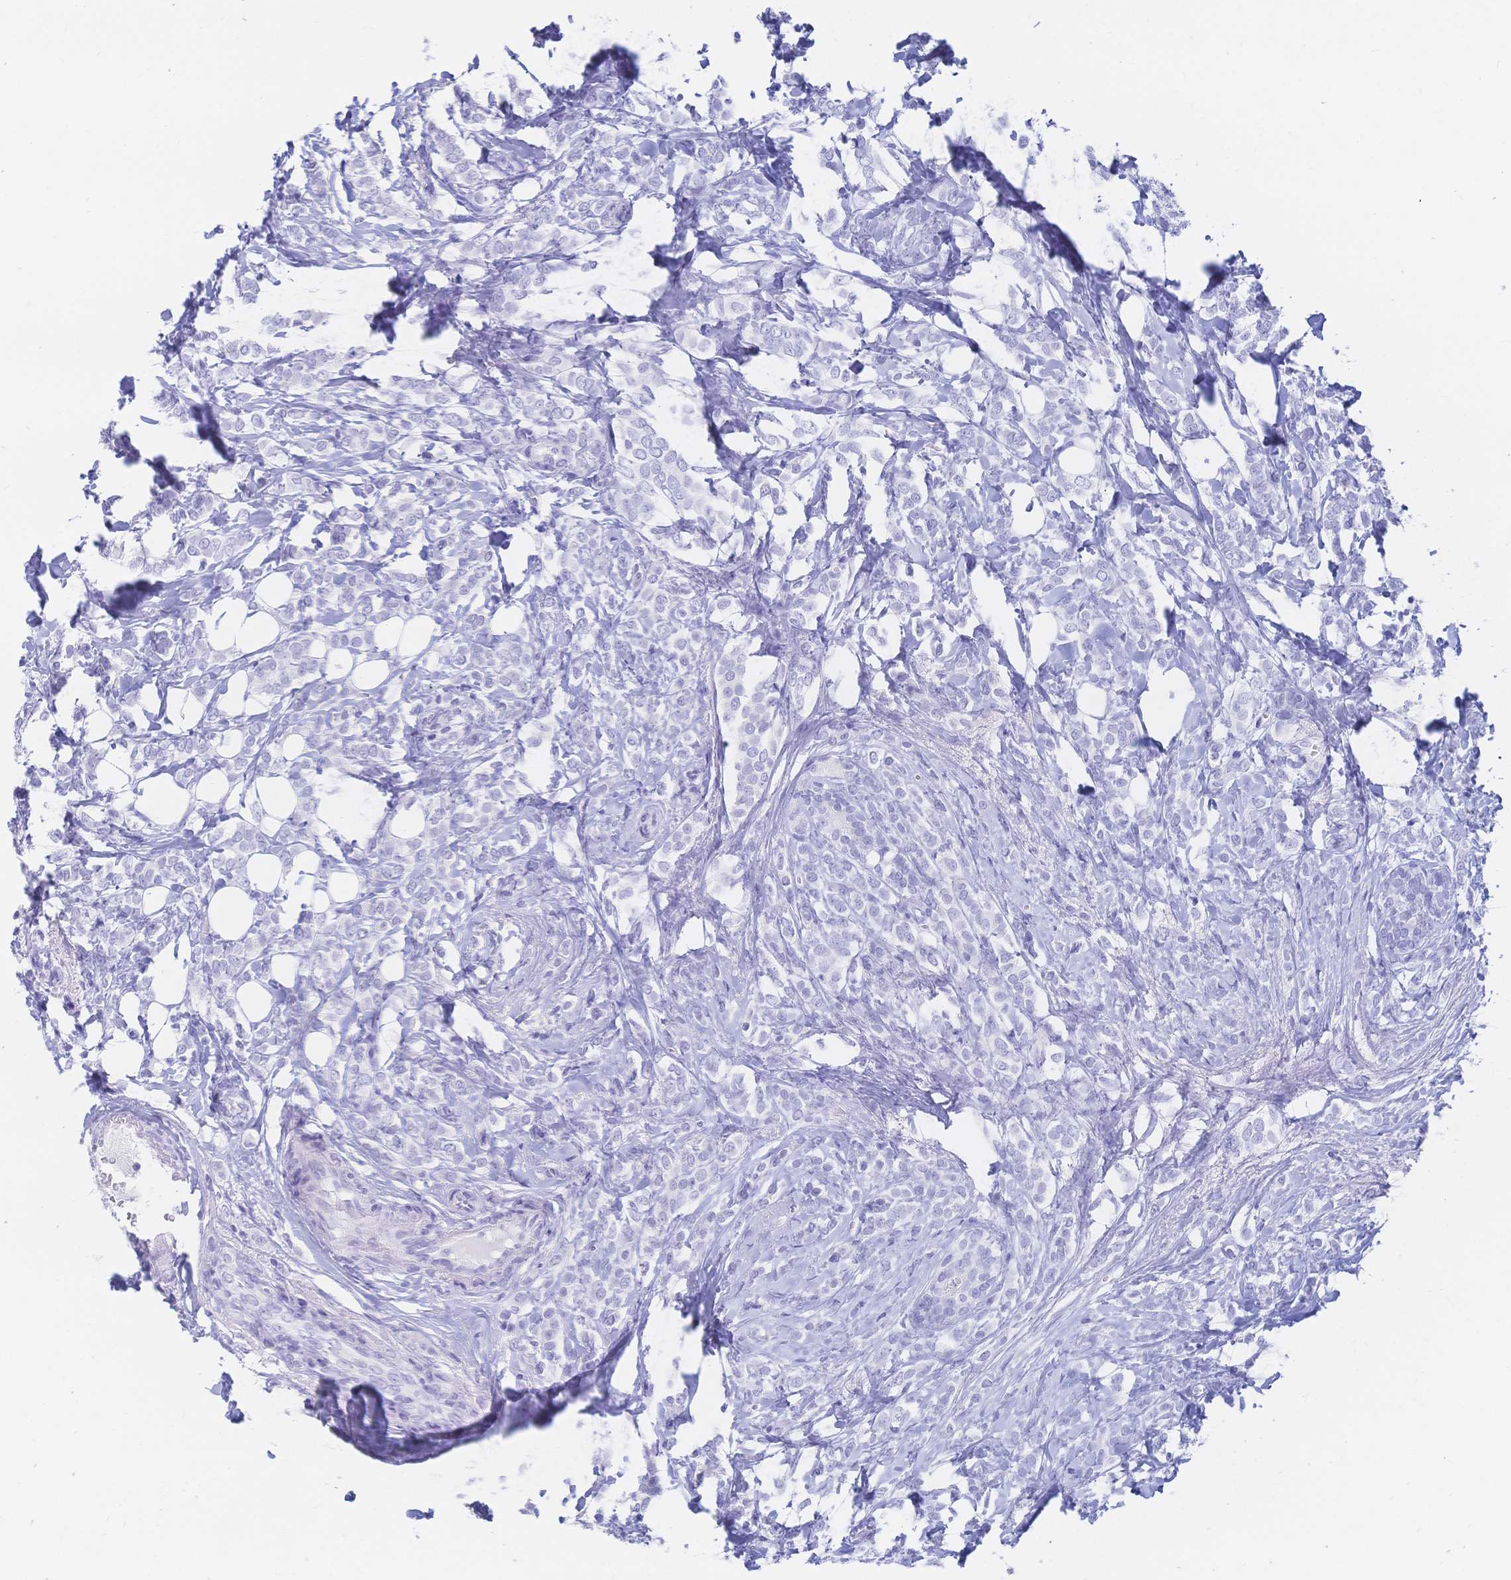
{"staining": {"intensity": "negative", "quantity": "none", "location": "none"}, "tissue": "breast cancer", "cell_type": "Tumor cells", "image_type": "cancer", "snomed": [{"axis": "morphology", "description": "Lobular carcinoma"}, {"axis": "topography", "description": "Breast"}], "caption": "High magnification brightfield microscopy of breast cancer stained with DAB (3,3'-diaminobenzidine) (brown) and counterstained with hematoxylin (blue): tumor cells show no significant expression. Brightfield microscopy of immunohistochemistry (IHC) stained with DAB (brown) and hematoxylin (blue), captured at high magnification.", "gene": "MEP1B", "patient": {"sex": "female", "age": 49}}